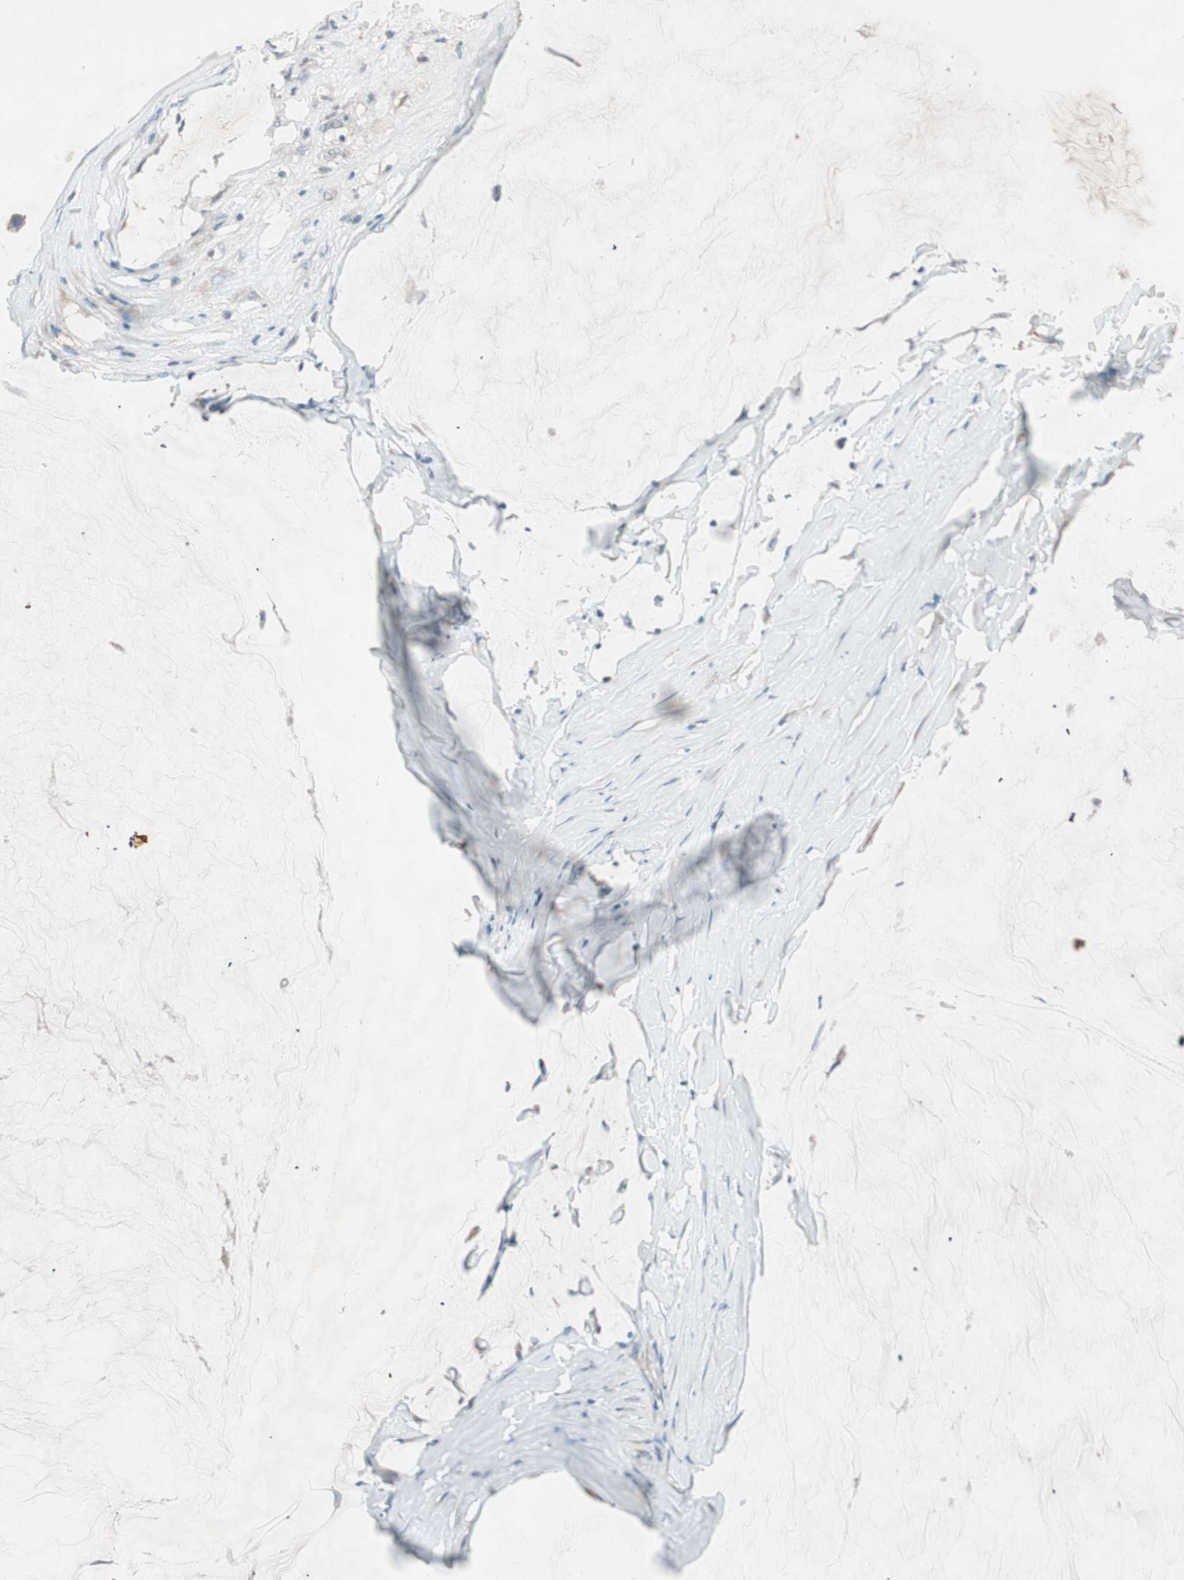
{"staining": {"intensity": "negative", "quantity": "none", "location": "none"}, "tissue": "ovarian cancer", "cell_type": "Tumor cells", "image_type": "cancer", "snomed": [{"axis": "morphology", "description": "Cystadenocarcinoma, mucinous, NOS"}, {"axis": "topography", "description": "Ovary"}], "caption": "High magnification brightfield microscopy of ovarian cancer (mucinous cystadenocarcinoma) stained with DAB (3,3'-diaminobenzidine) (brown) and counterstained with hematoxylin (blue): tumor cells show no significant expression. (IHC, brightfield microscopy, high magnification).", "gene": "KHK", "patient": {"sex": "female", "age": 39}}